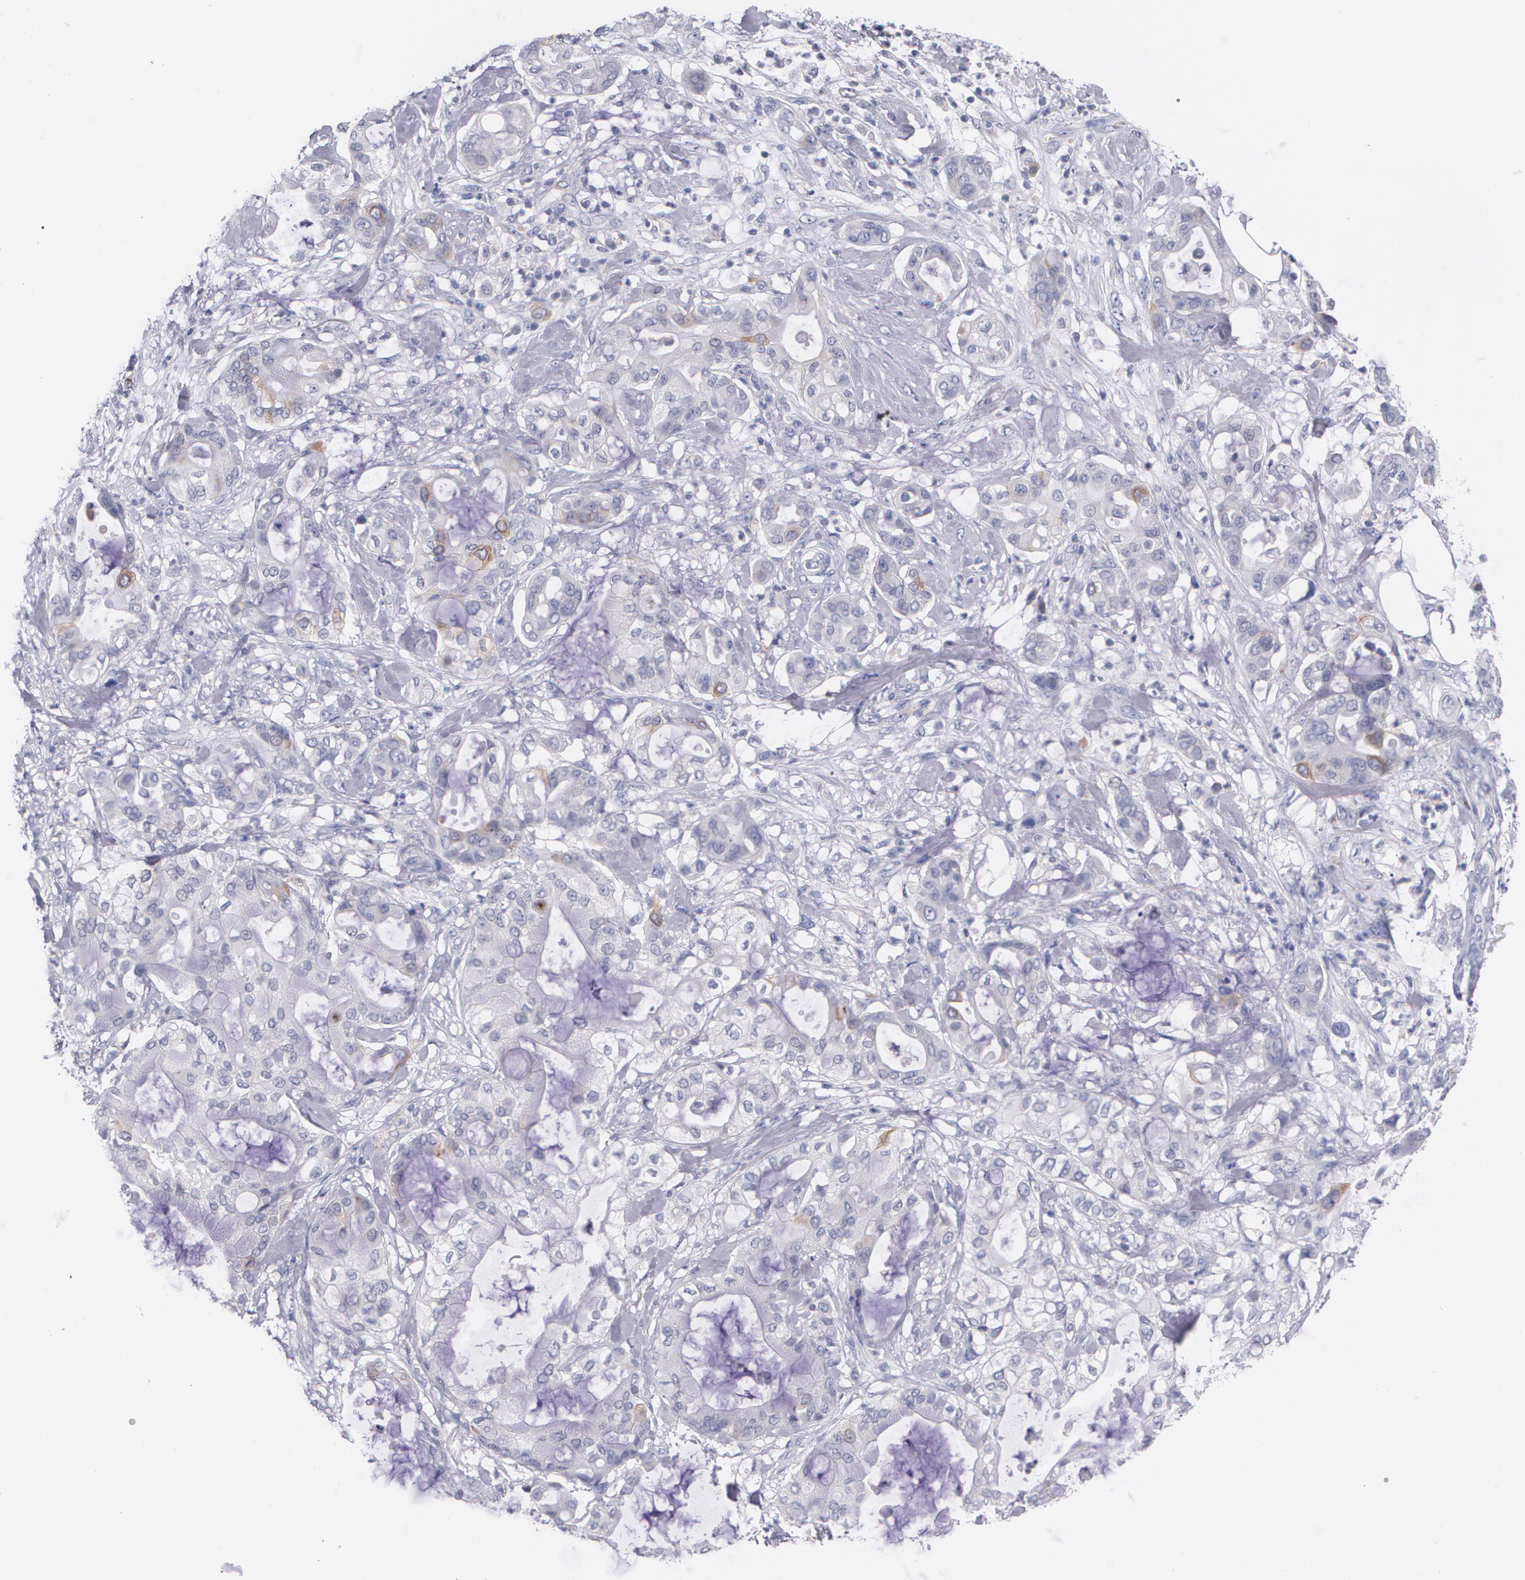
{"staining": {"intensity": "weak", "quantity": "<25%", "location": "cytoplasmic/membranous"}, "tissue": "pancreatic cancer", "cell_type": "Tumor cells", "image_type": "cancer", "snomed": [{"axis": "morphology", "description": "Adenocarcinoma, NOS"}, {"axis": "morphology", "description": "Adenocarcinoma, metastatic, NOS"}, {"axis": "topography", "description": "Lymph node"}, {"axis": "topography", "description": "Pancreas"}, {"axis": "topography", "description": "Duodenum"}], "caption": "The histopathology image shows no staining of tumor cells in adenocarcinoma (pancreatic).", "gene": "HMMR", "patient": {"sex": "female", "age": 64}}